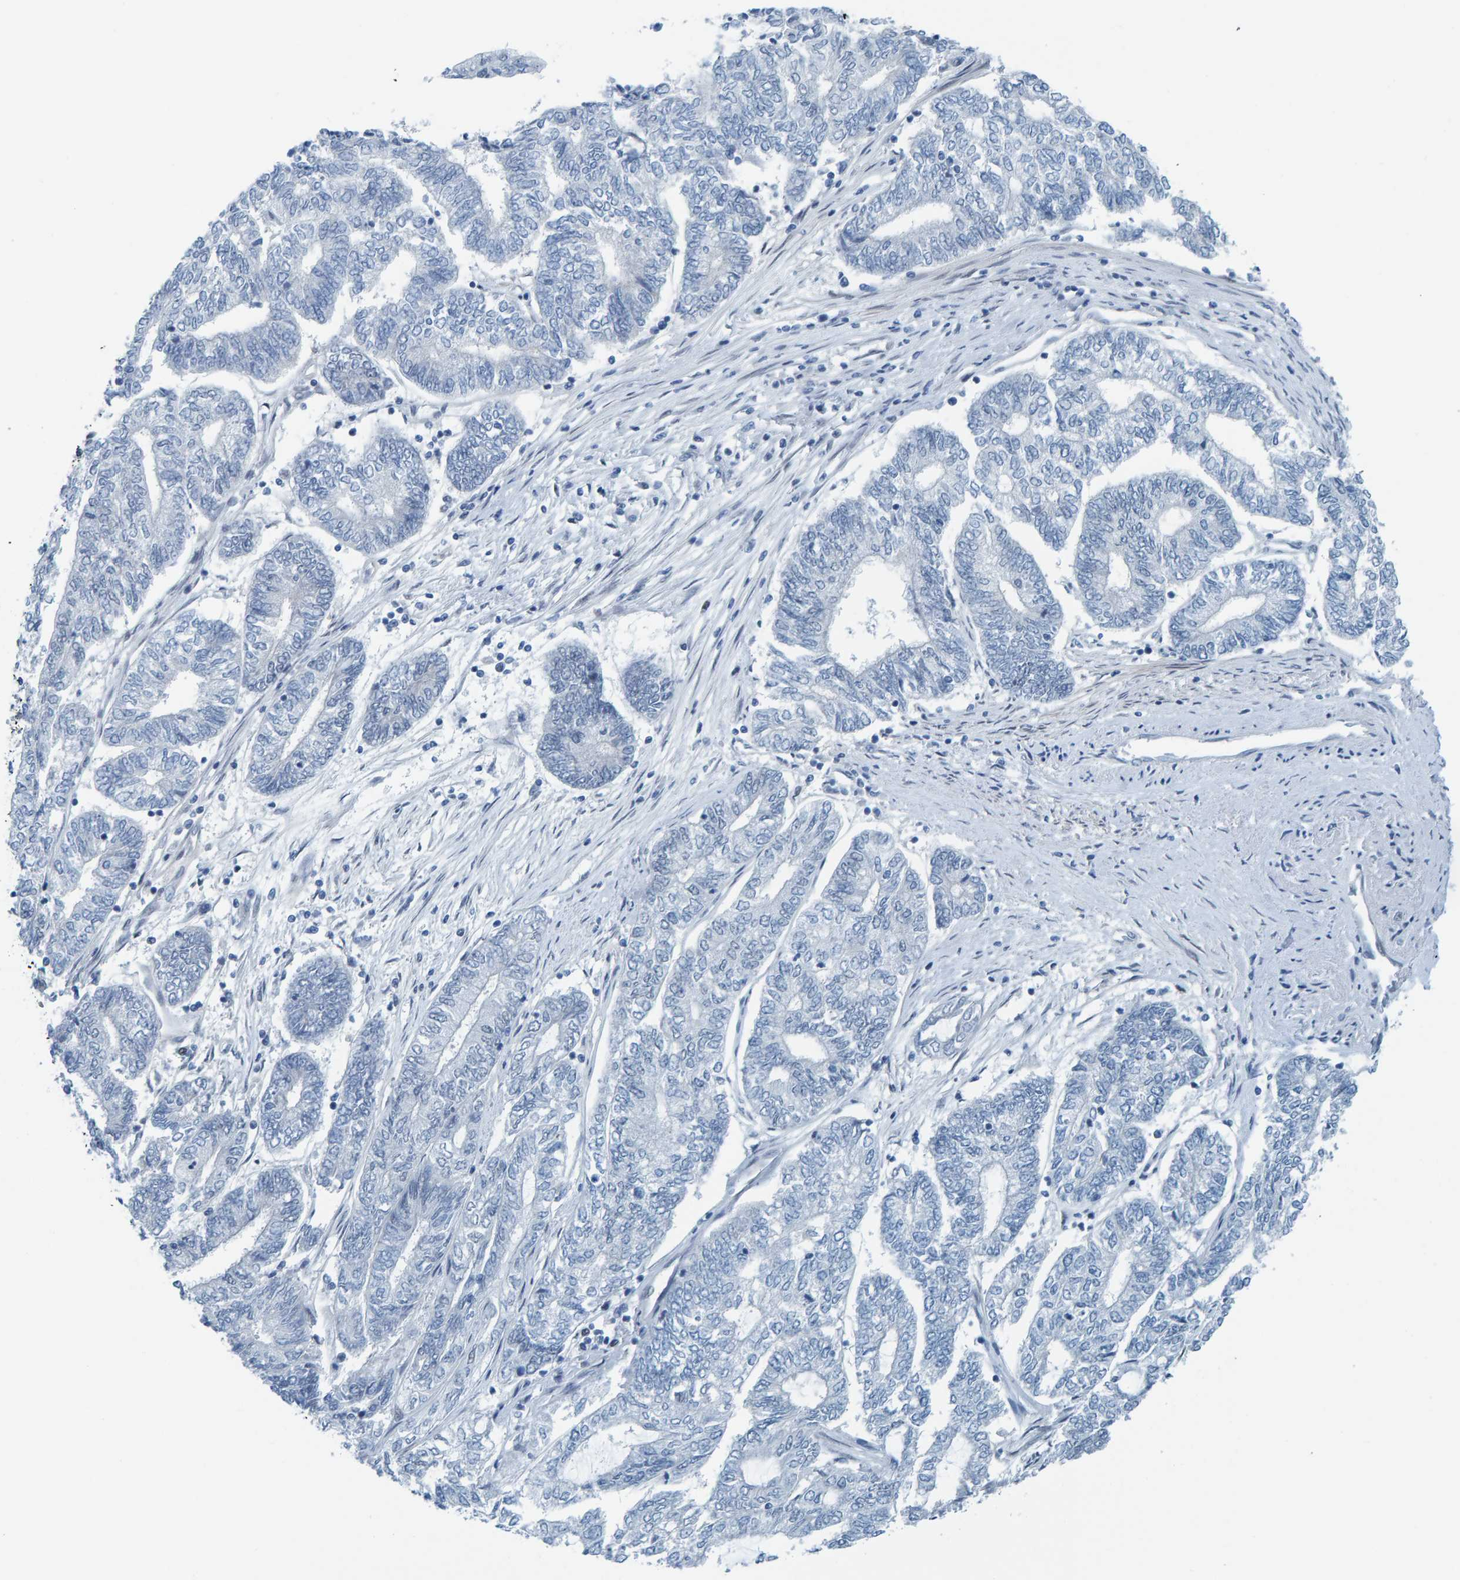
{"staining": {"intensity": "negative", "quantity": "none", "location": "none"}, "tissue": "endometrial cancer", "cell_type": "Tumor cells", "image_type": "cancer", "snomed": [{"axis": "morphology", "description": "Adenocarcinoma, NOS"}, {"axis": "topography", "description": "Uterus"}, {"axis": "topography", "description": "Endometrium"}], "caption": "This is a photomicrograph of IHC staining of endometrial adenocarcinoma, which shows no positivity in tumor cells.", "gene": "CNP", "patient": {"sex": "female", "age": 70}}